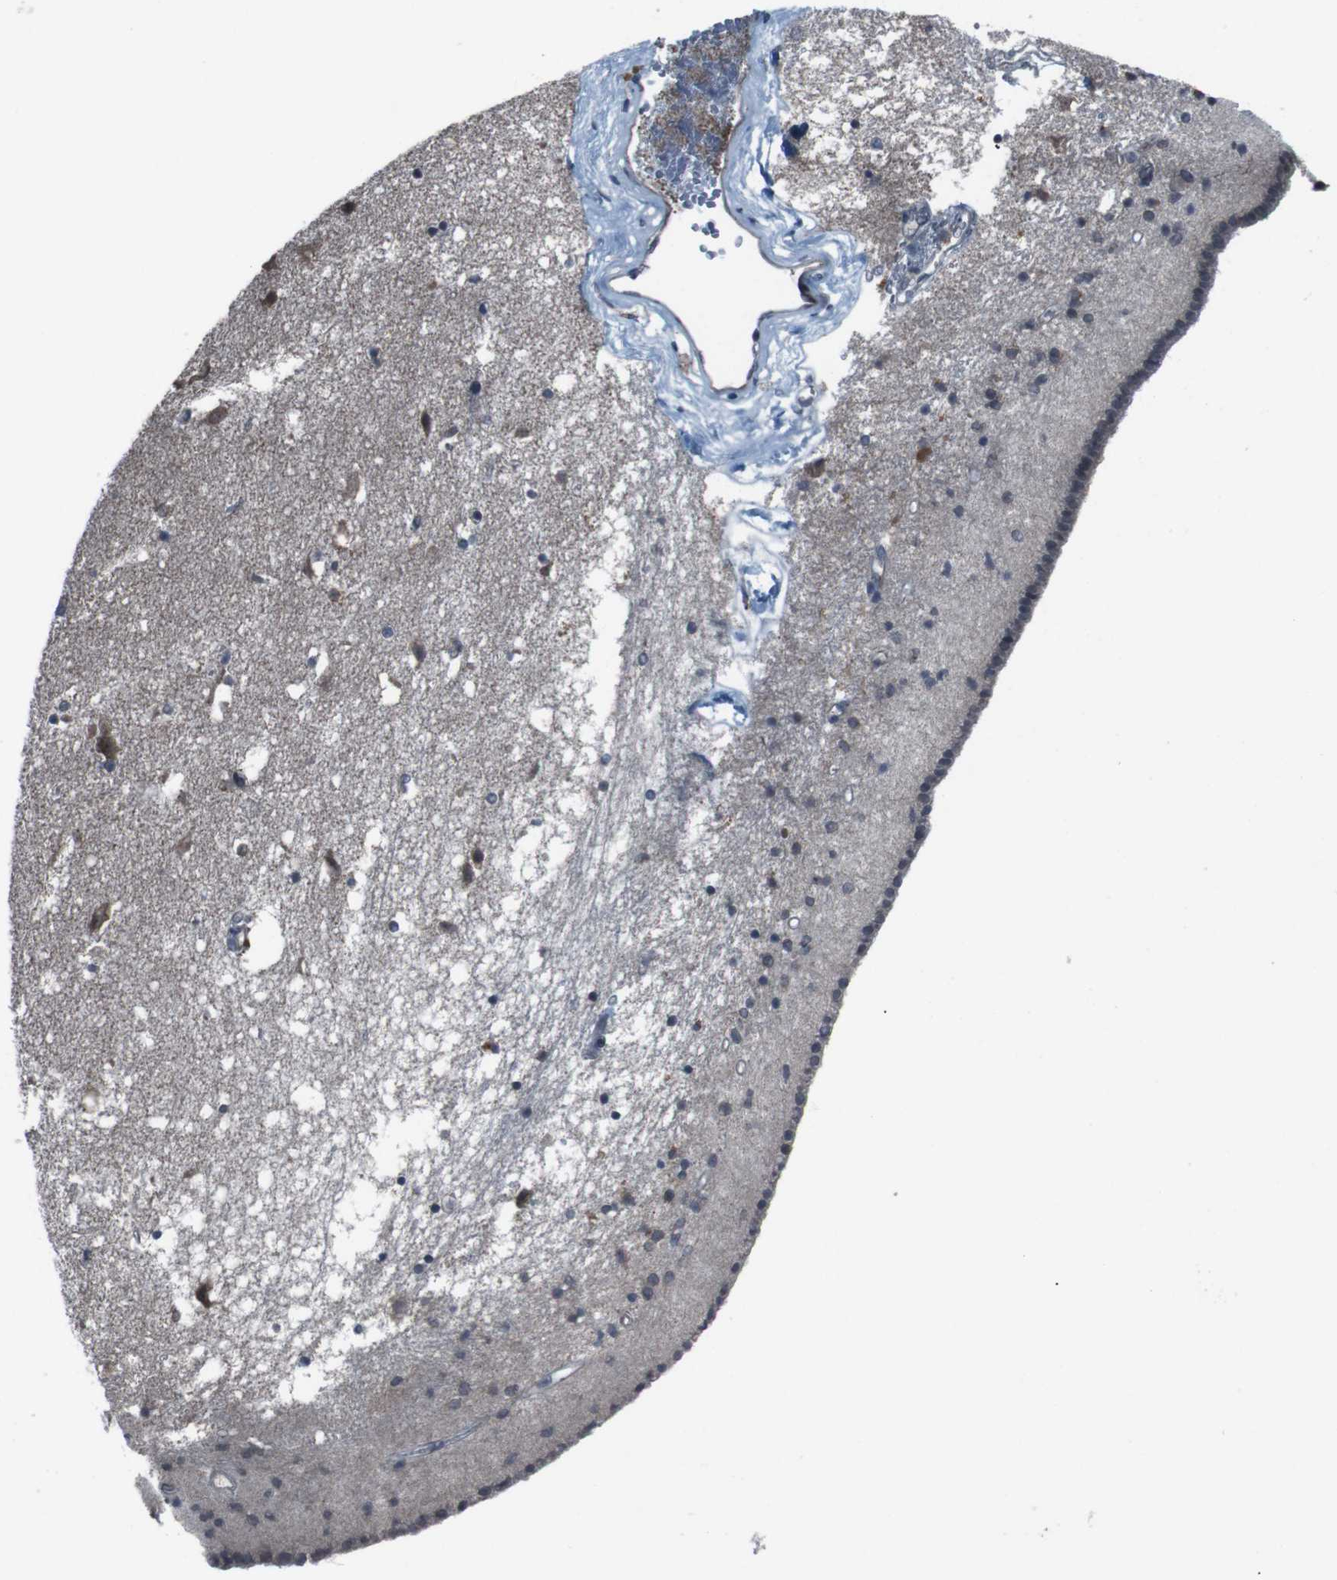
{"staining": {"intensity": "moderate", "quantity": ">75%", "location": "nuclear"}, "tissue": "caudate", "cell_type": "Glial cells", "image_type": "normal", "snomed": [{"axis": "morphology", "description": "Normal tissue, NOS"}, {"axis": "topography", "description": "Lateral ventricle wall"}], "caption": "Normal caudate demonstrates moderate nuclear expression in about >75% of glial cells, visualized by immunohistochemistry.", "gene": "SS18L1", "patient": {"sex": "male", "age": 45}}